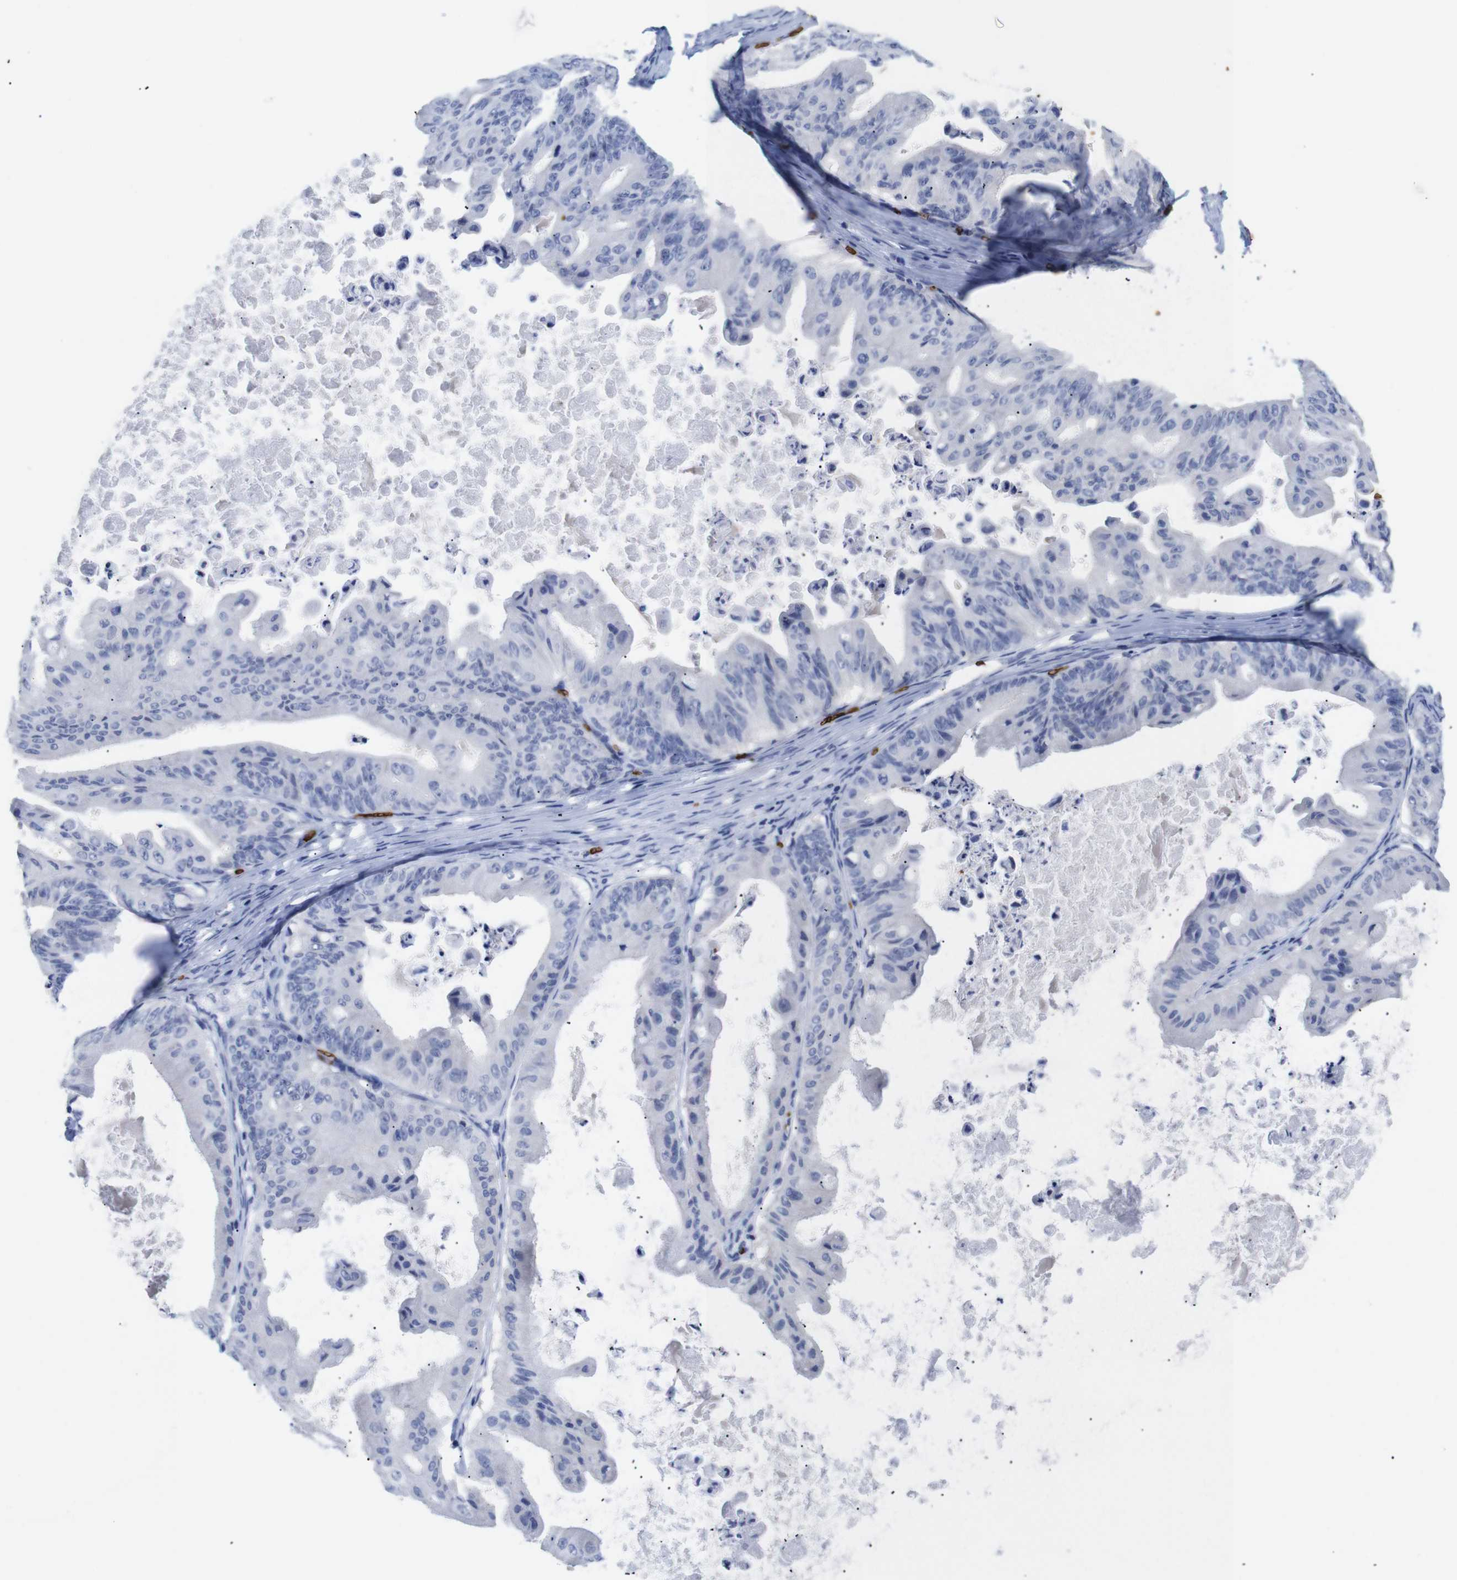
{"staining": {"intensity": "negative", "quantity": "none", "location": "none"}, "tissue": "ovarian cancer", "cell_type": "Tumor cells", "image_type": "cancer", "snomed": [{"axis": "morphology", "description": "Cystadenocarcinoma, mucinous, NOS"}, {"axis": "topography", "description": "Ovary"}], "caption": "Human ovarian mucinous cystadenocarcinoma stained for a protein using immunohistochemistry exhibits no positivity in tumor cells.", "gene": "S1PR2", "patient": {"sex": "female", "age": 37}}